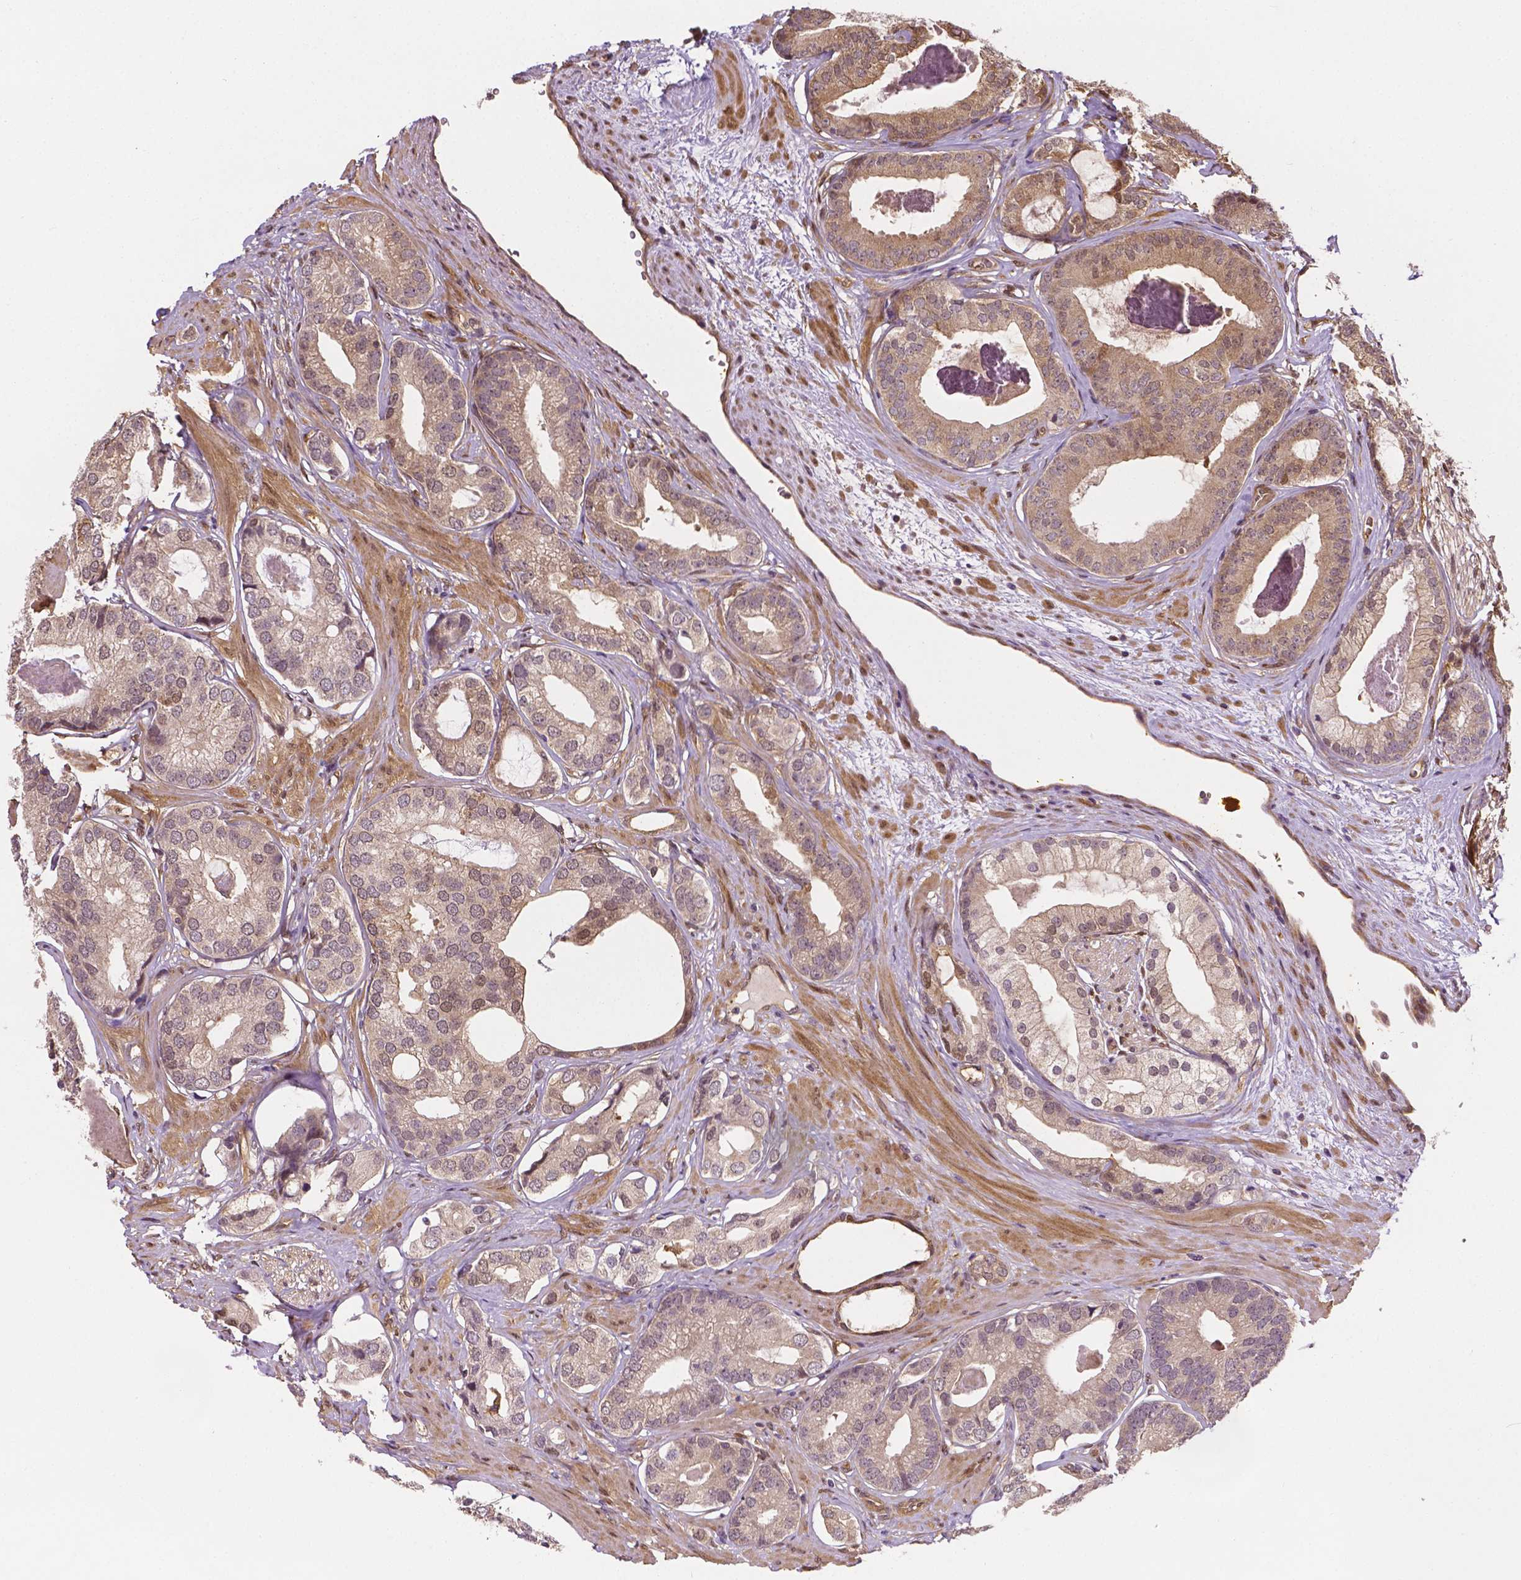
{"staining": {"intensity": "weak", "quantity": "25%-75%", "location": "cytoplasmic/membranous"}, "tissue": "prostate cancer", "cell_type": "Tumor cells", "image_type": "cancer", "snomed": [{"axis": "morphology", "description": "Adenocarcinoma, Low grade"}, {"axis": "topography", "description": "Prostate"}], "caption": "IHC micrograph of prostate cancer stained for a protein (brown), which exhibits low levels of weak cytoplasmic/membranous positivity in about 25%-75% of tumor cells.", "gene": "YAP1", "patient": {"sex": "male", "age": 61}}